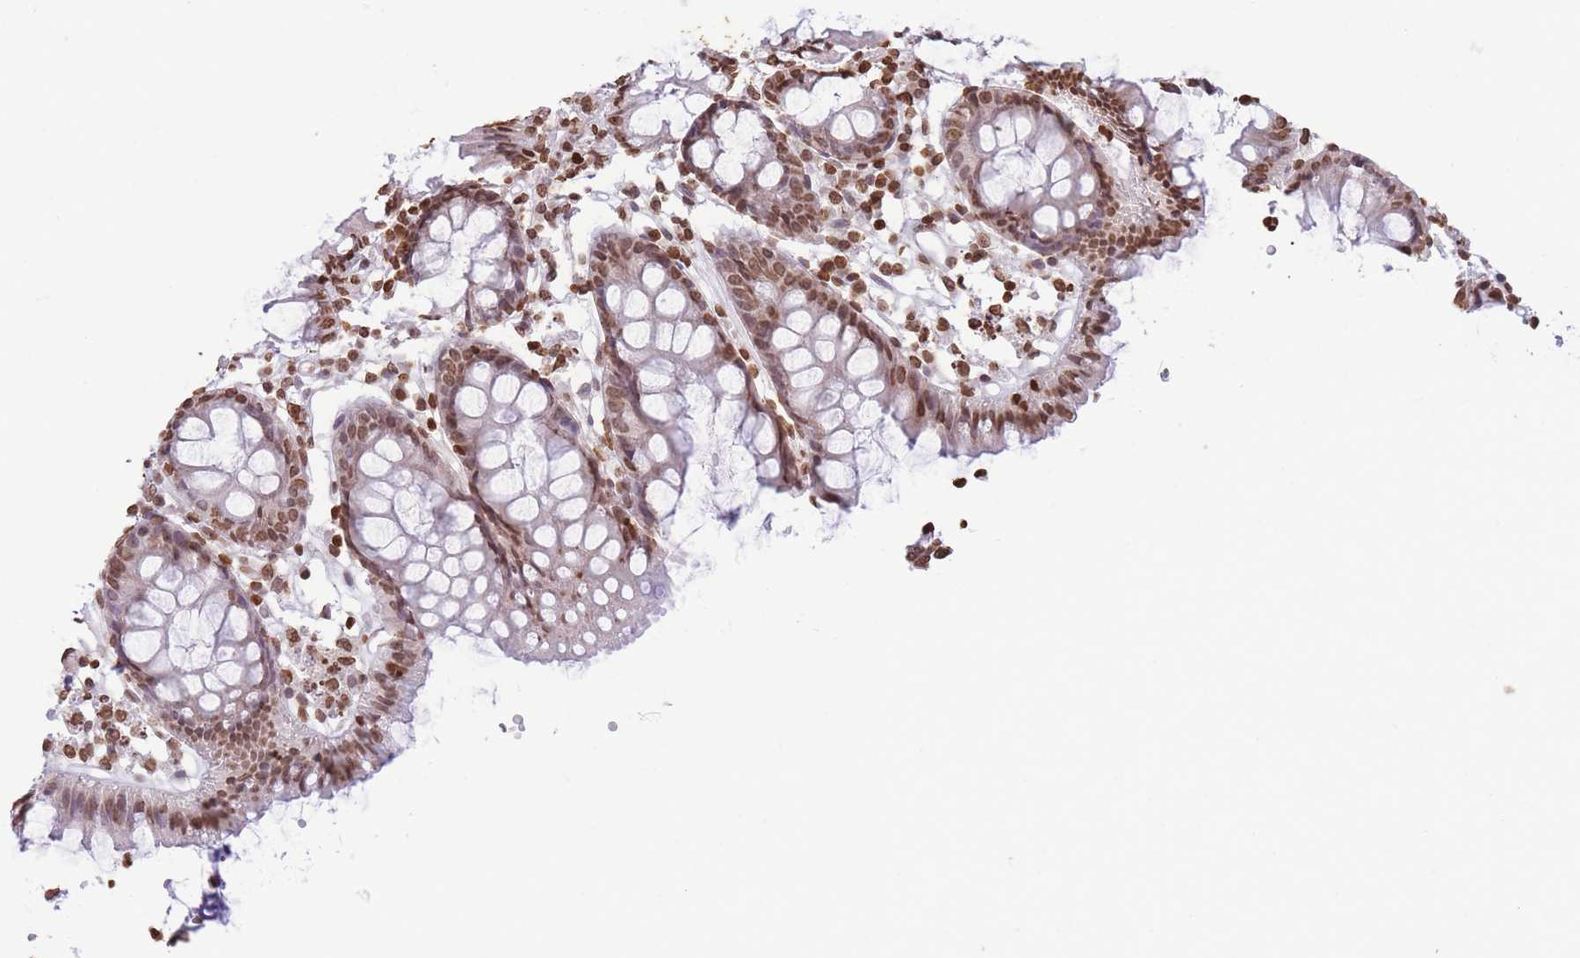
{"staining": {"intensity": "moderate", "quantity": ">75%", "location": "nuclear"}, "tissue": "colon", "cell_type": "Glandular cells", "image_type": "normal", "snomed": [{"axis": "morphology", "description": "Normal tissue, NOS"}, {"axis": "topography", "description": "Colon"}], "caption": "High-magnification brightfield microscopy of normal colon stained with DAB (brown) and counterstained with hematoxylin (blue). glandular cells exhibit moderate nuclear expression is appreciated in approximately>75% of cells.", "gene": "H2BC10", "patient": {"sex": "female", "age": 84}}